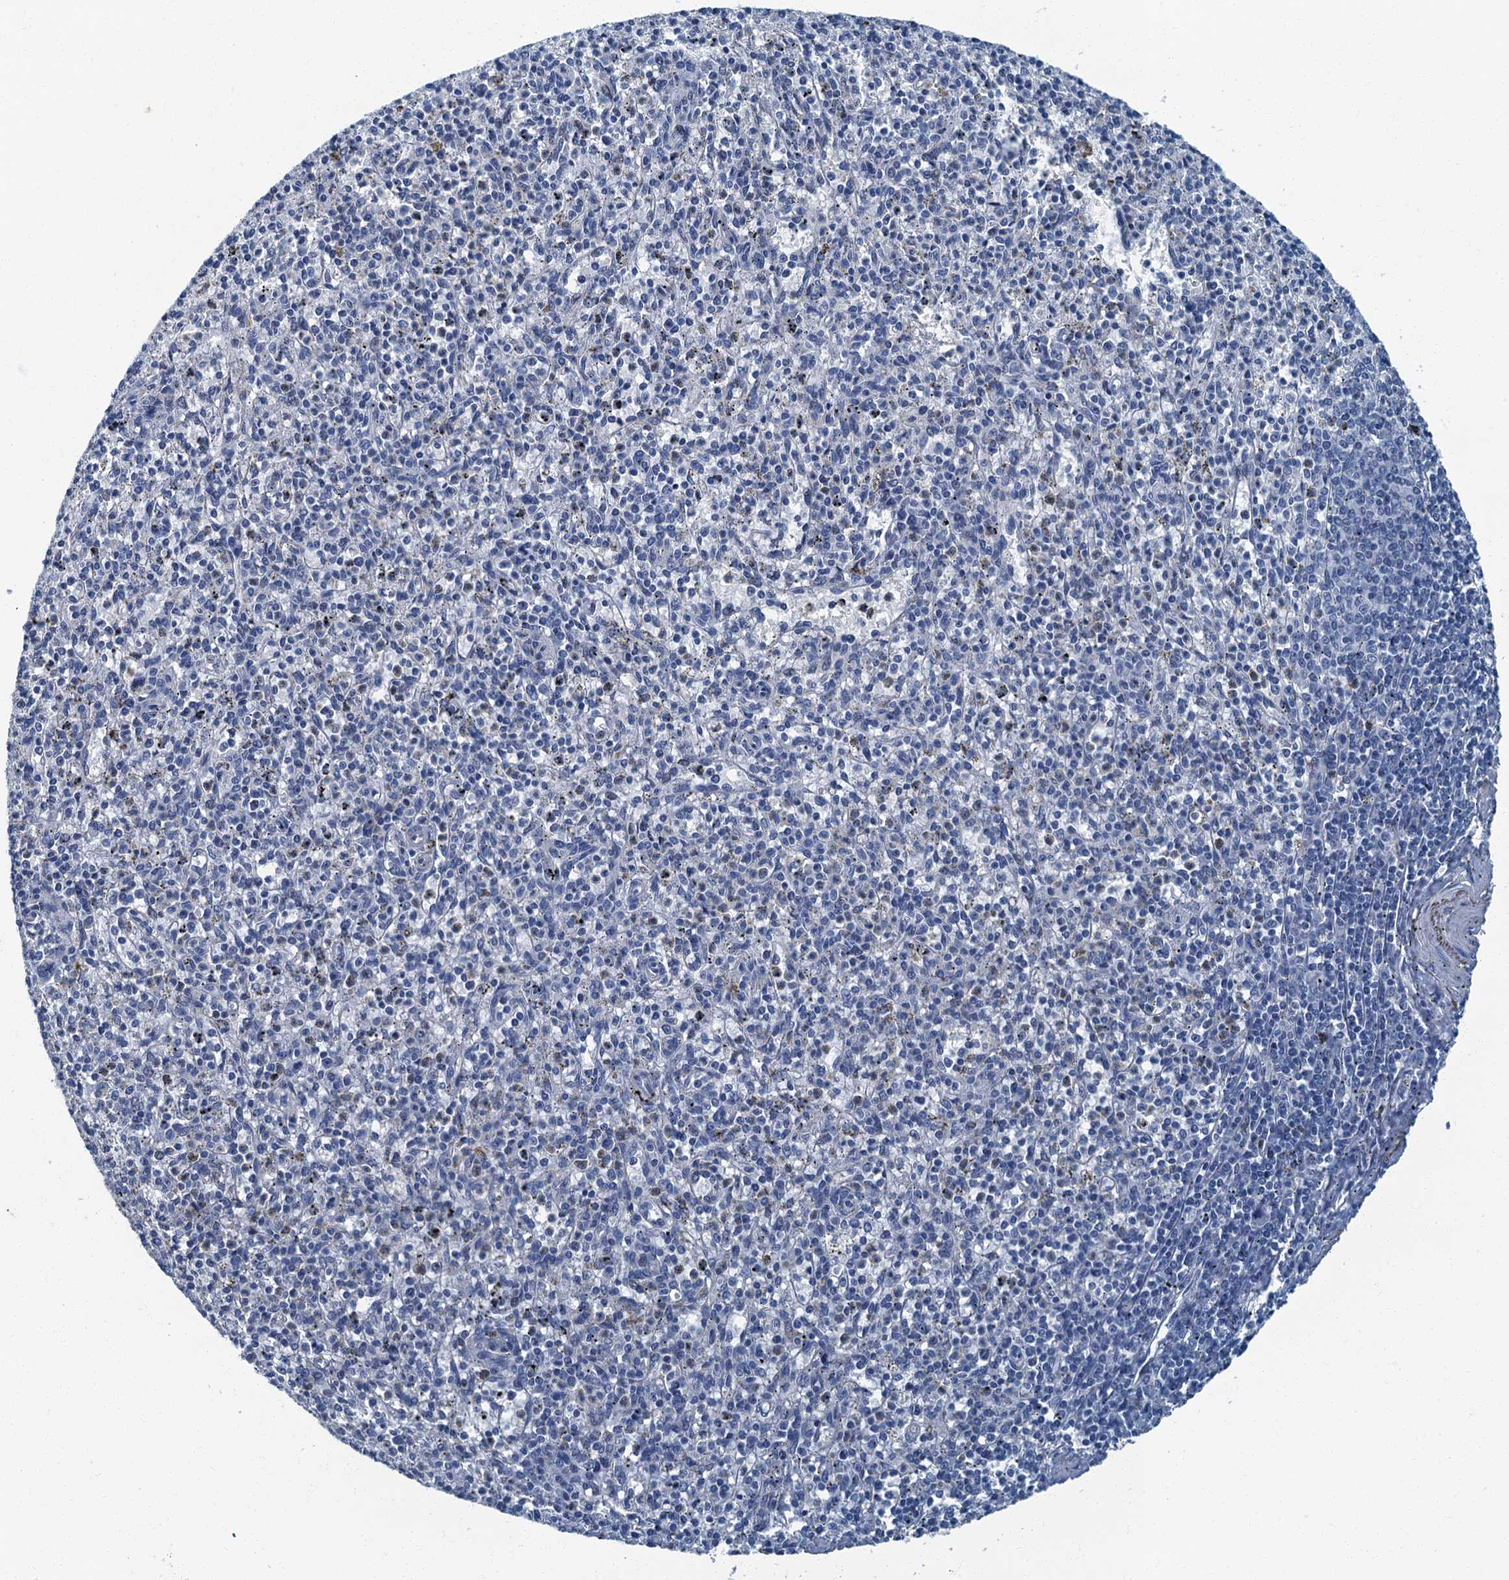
{"staining": {"intensity": "negative", "quantity": "none", "location": "none"}, "tissue": "spleen", "cell_type": "Cells in red pulp", "image_type": "normal", "snomed": [{"axis": "morphology", "description": "Normal tissue, NOS"}, {"axis": "topography", "description": "Spleen"}], "caption": "DAB immunohistochemical staining of normal spleen demonstrates no significant staining in cells in red pulp.", "gene": "GADL1", "patient": {"sex": "male", "age": 72}}